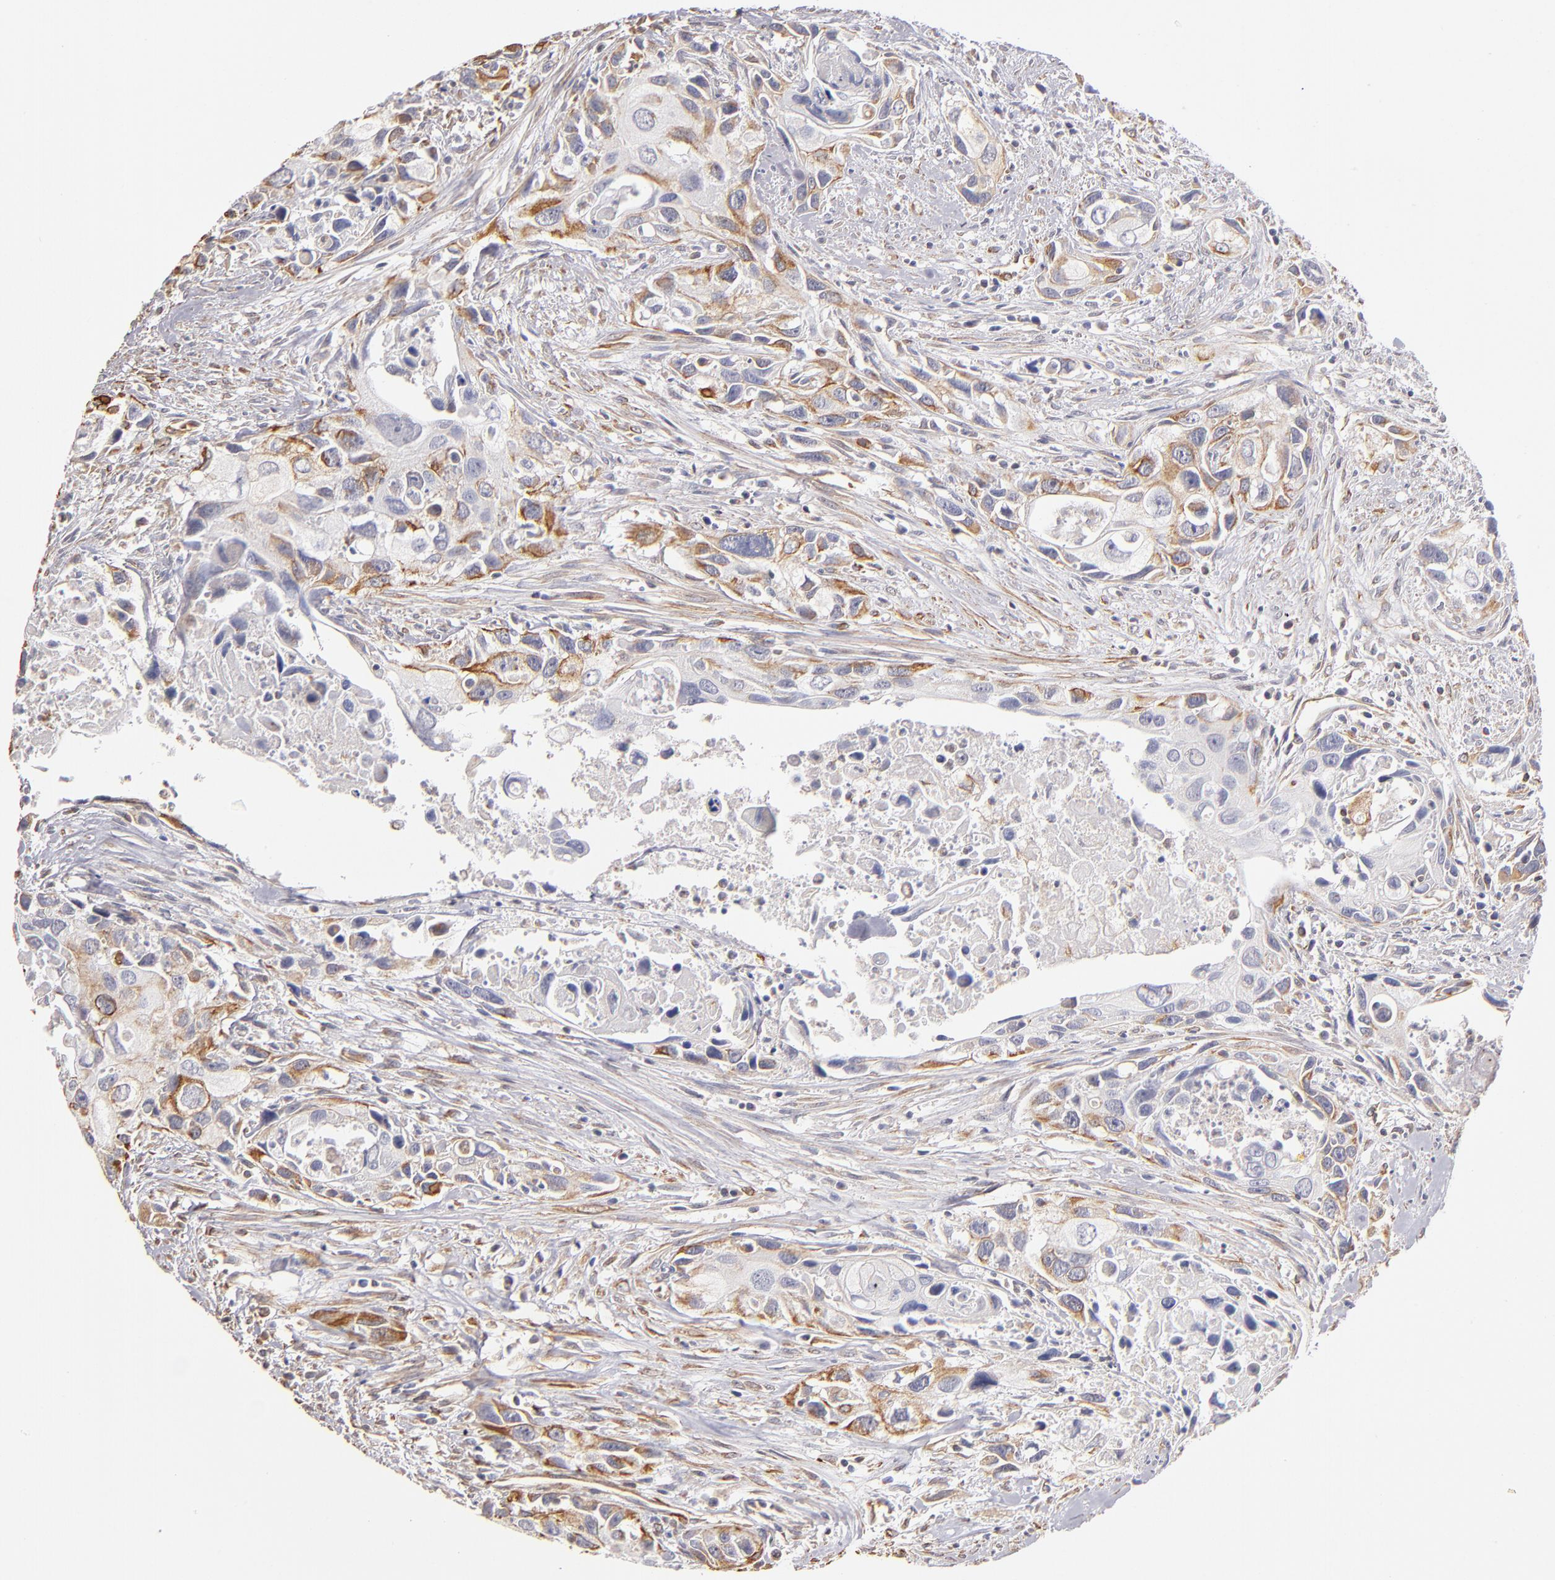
{"staining": {"intensity": "negative", "quantity": "none", "location": "none"}, "tissue": "urothelial cancer", "cell_type": "Tumor cells", "image_type": "cancer", "snomed": [{"axis": "morphology", "description": "Urothelial carcinoma, High grade"}, {"axis": "topography", "description": "Urinary bladder"}], "caption": "DAB (3,3'-diaminobenzidine) immunohistochemical staining of human urothelial cancer demonstrates no significant positivity in tumor cells. The staining is performed using DAB (3,3'-diaminobenzidine) brown chromogen with nuclei counter-stained in using hematoxylin.", "gene": "ABCC1", "patient": {"sex": "male", "age": 71}}